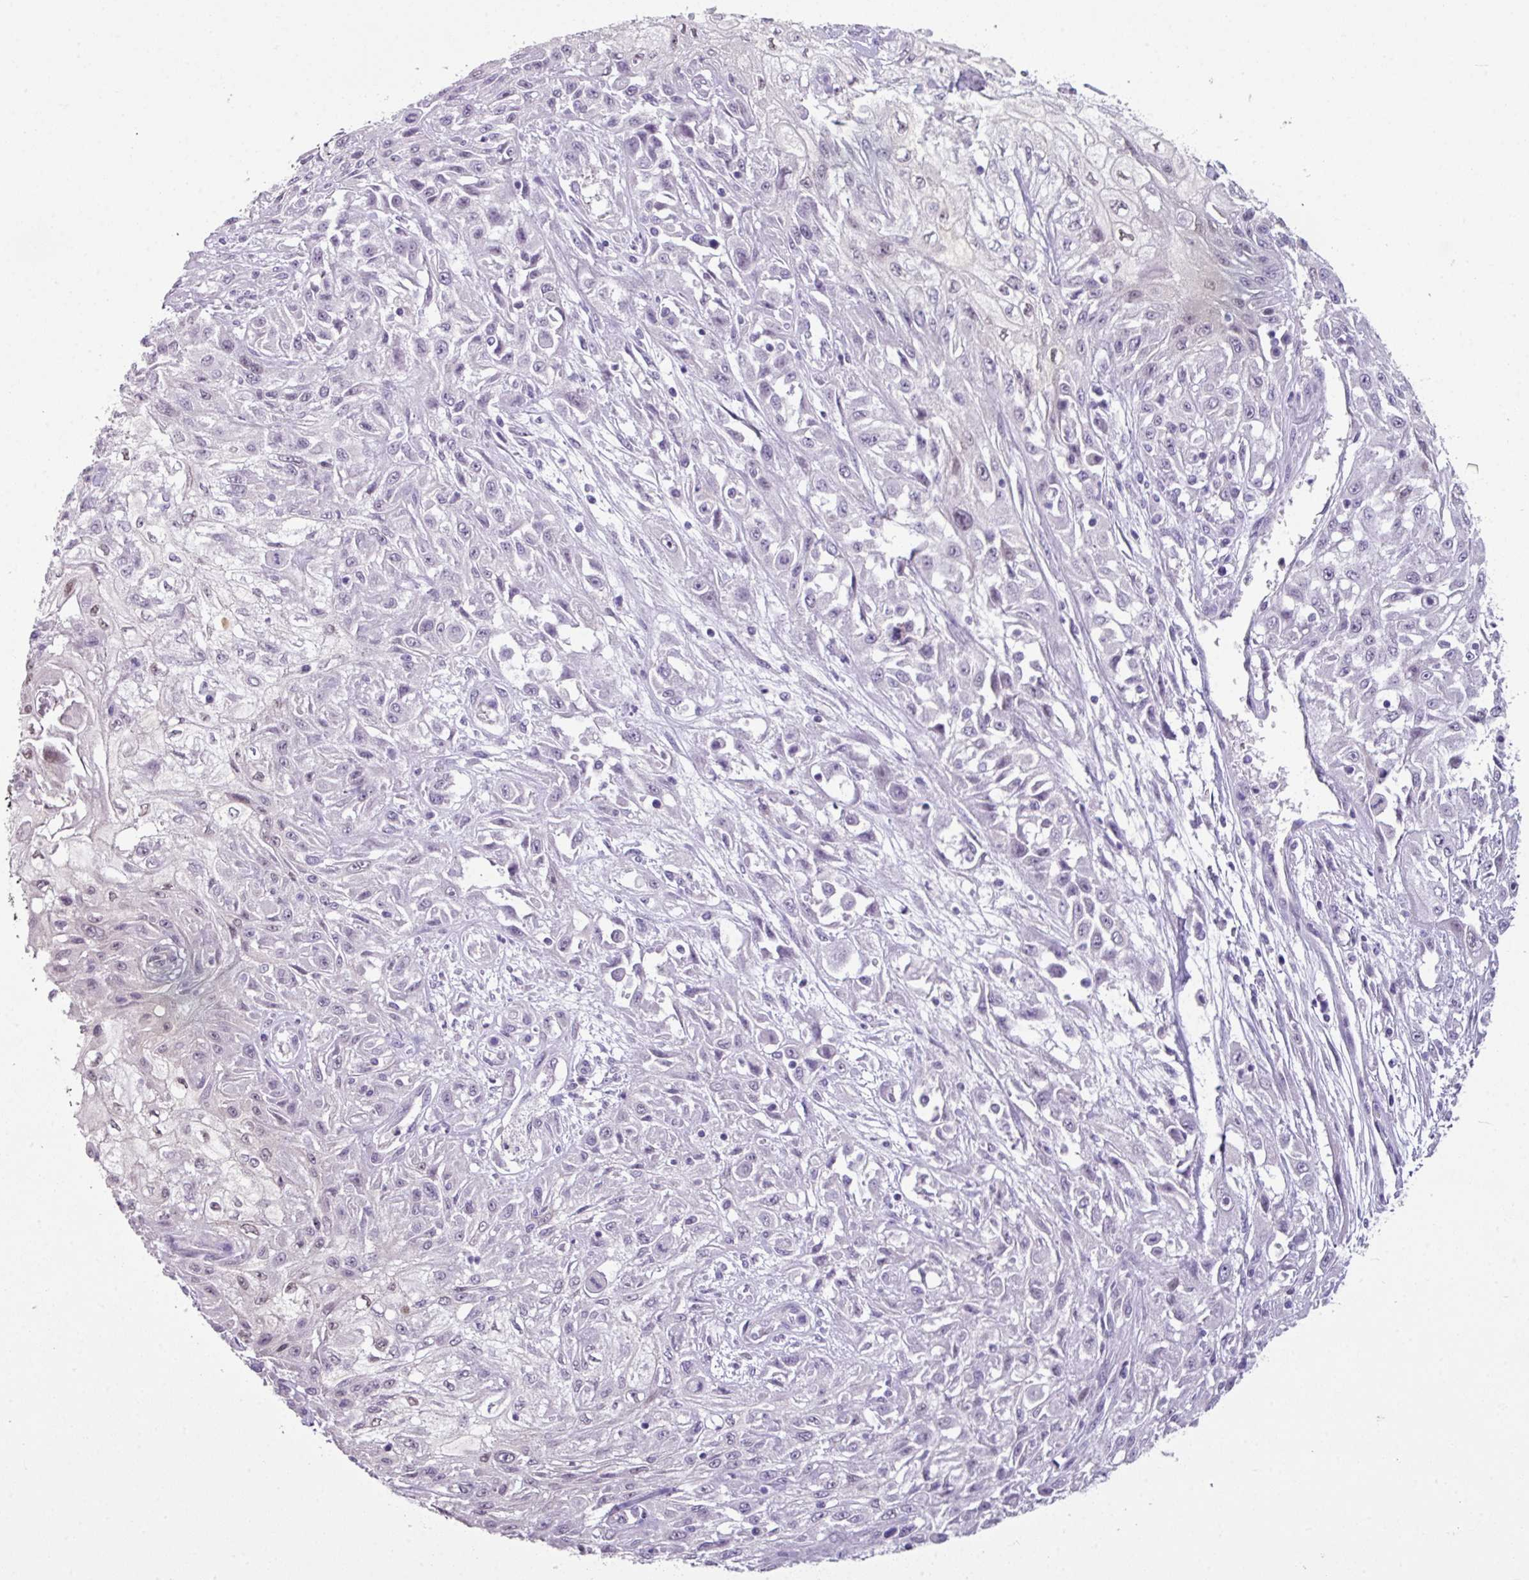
{"staining": {"intensity": "negative", "quantity": "none", "location": "none"}, "tissue": "skin cancer", "cell_type": "Tumor cells", "image_type": "cancer", "snomed": [{"axis": "morphology", "description": "Squamous cell carcinoma, NOS"}, {"axis": "morphology", "description": "Squamous cell carcinoma, metastatic, NOS"}, {"axis": "topography", "description": "Skin"}, {"axis": "topography", "description": "Lymph node"}], "caption": "Tumor cells show no significant expression in skin cancer (squamous cell carcinoma). (Stains: DAB immunohistochemistry with hematoxylin counter stain, Microscopy: brightfield microscopy at high magnification).", "gene": "TTLL12", "patient": {"sex": "male", "age": 75}}